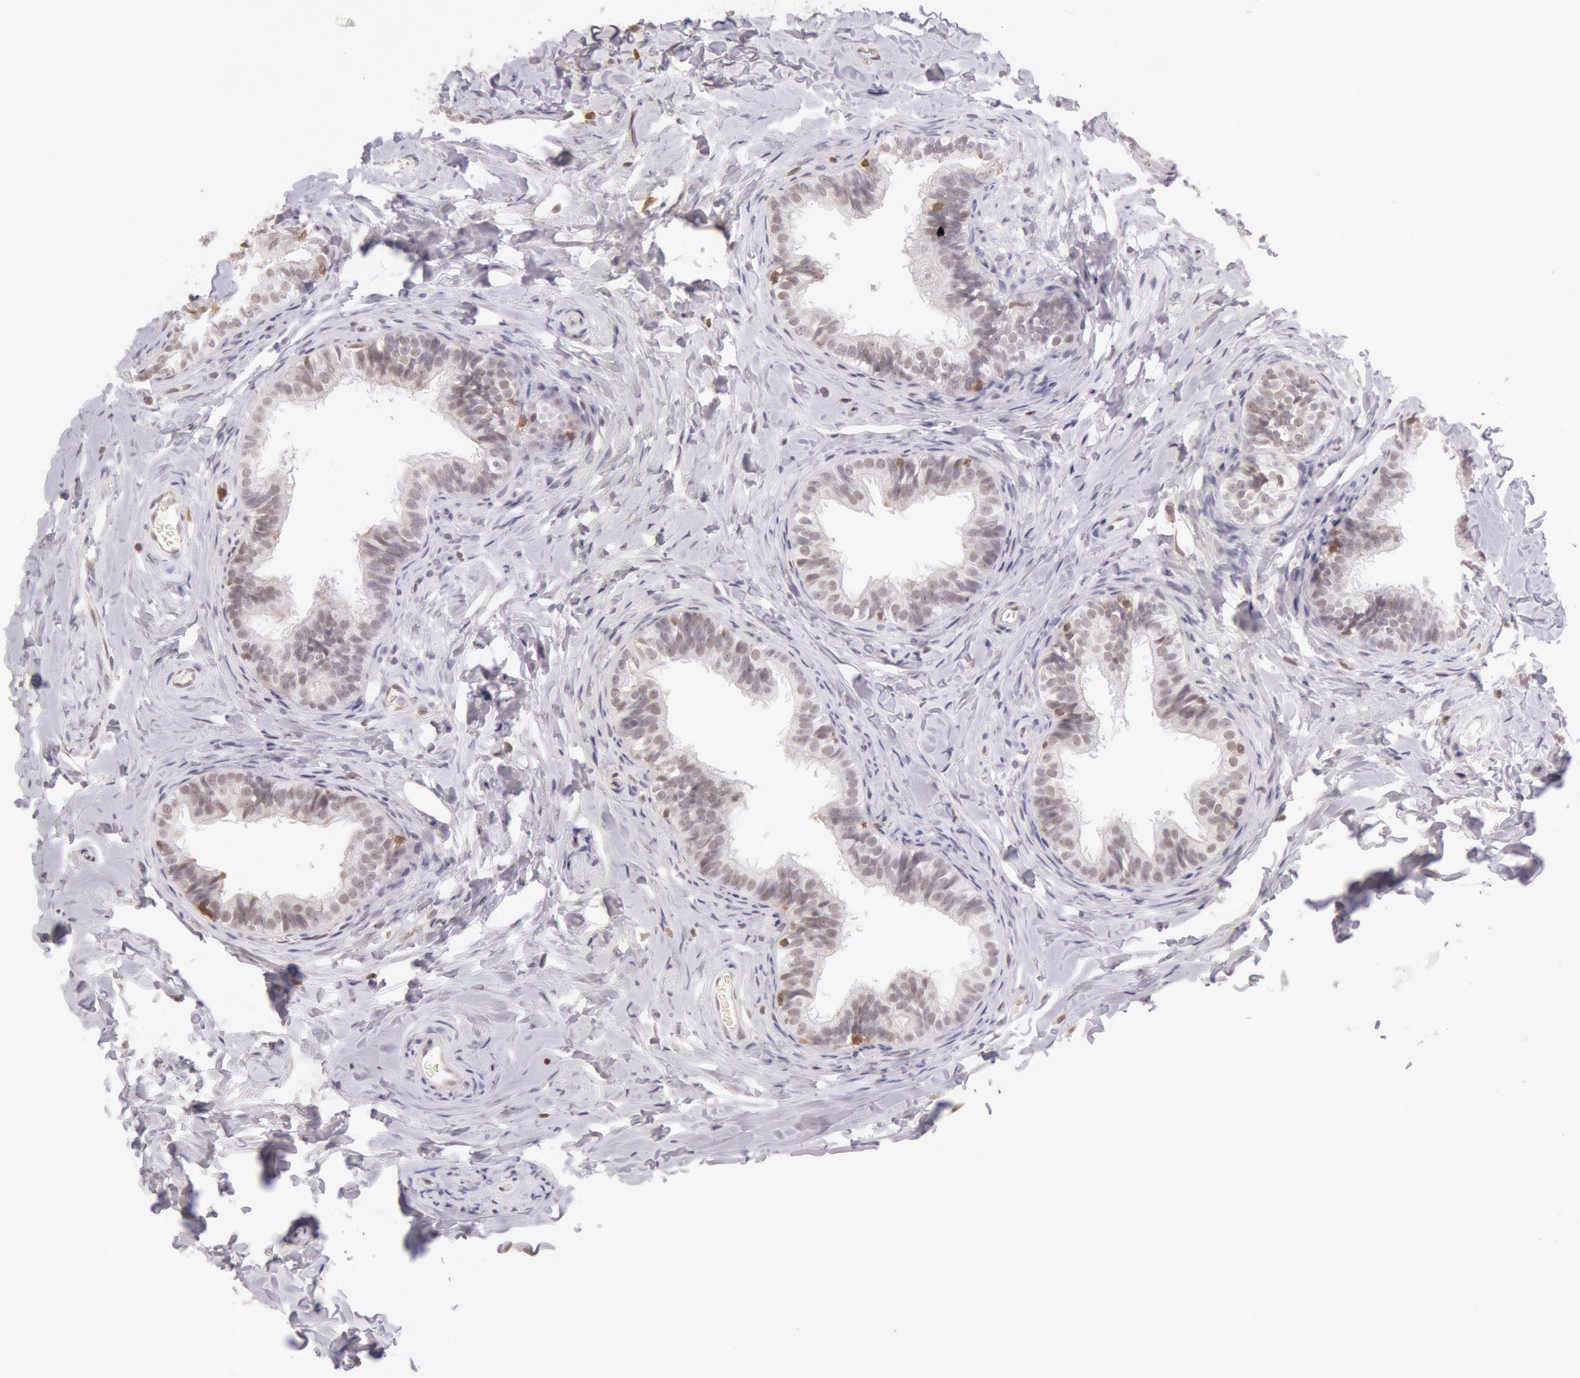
{"staining": {"intensity": "moderate", "quantity": ">75%", "location": "cytoplasmic/membranous,nuclear"}, "tissue": "epididymis", "cell_type": "Glandular cells", "image_type": "normal", "snomed": [{"axis": "morphology", "description": "Normal tissue, NOS"}, {"axis": "topography", "description": "Epididymis"}], "caption": "An immunohistochemistry image of benign tissue is shown. Protein staining in brown shows moderate cytoplasmic/membranous,nuclear positivity in epididymis within glandular cells.", "gene": "HIF1A", "patient": {"sex": "male", "age": 26}}